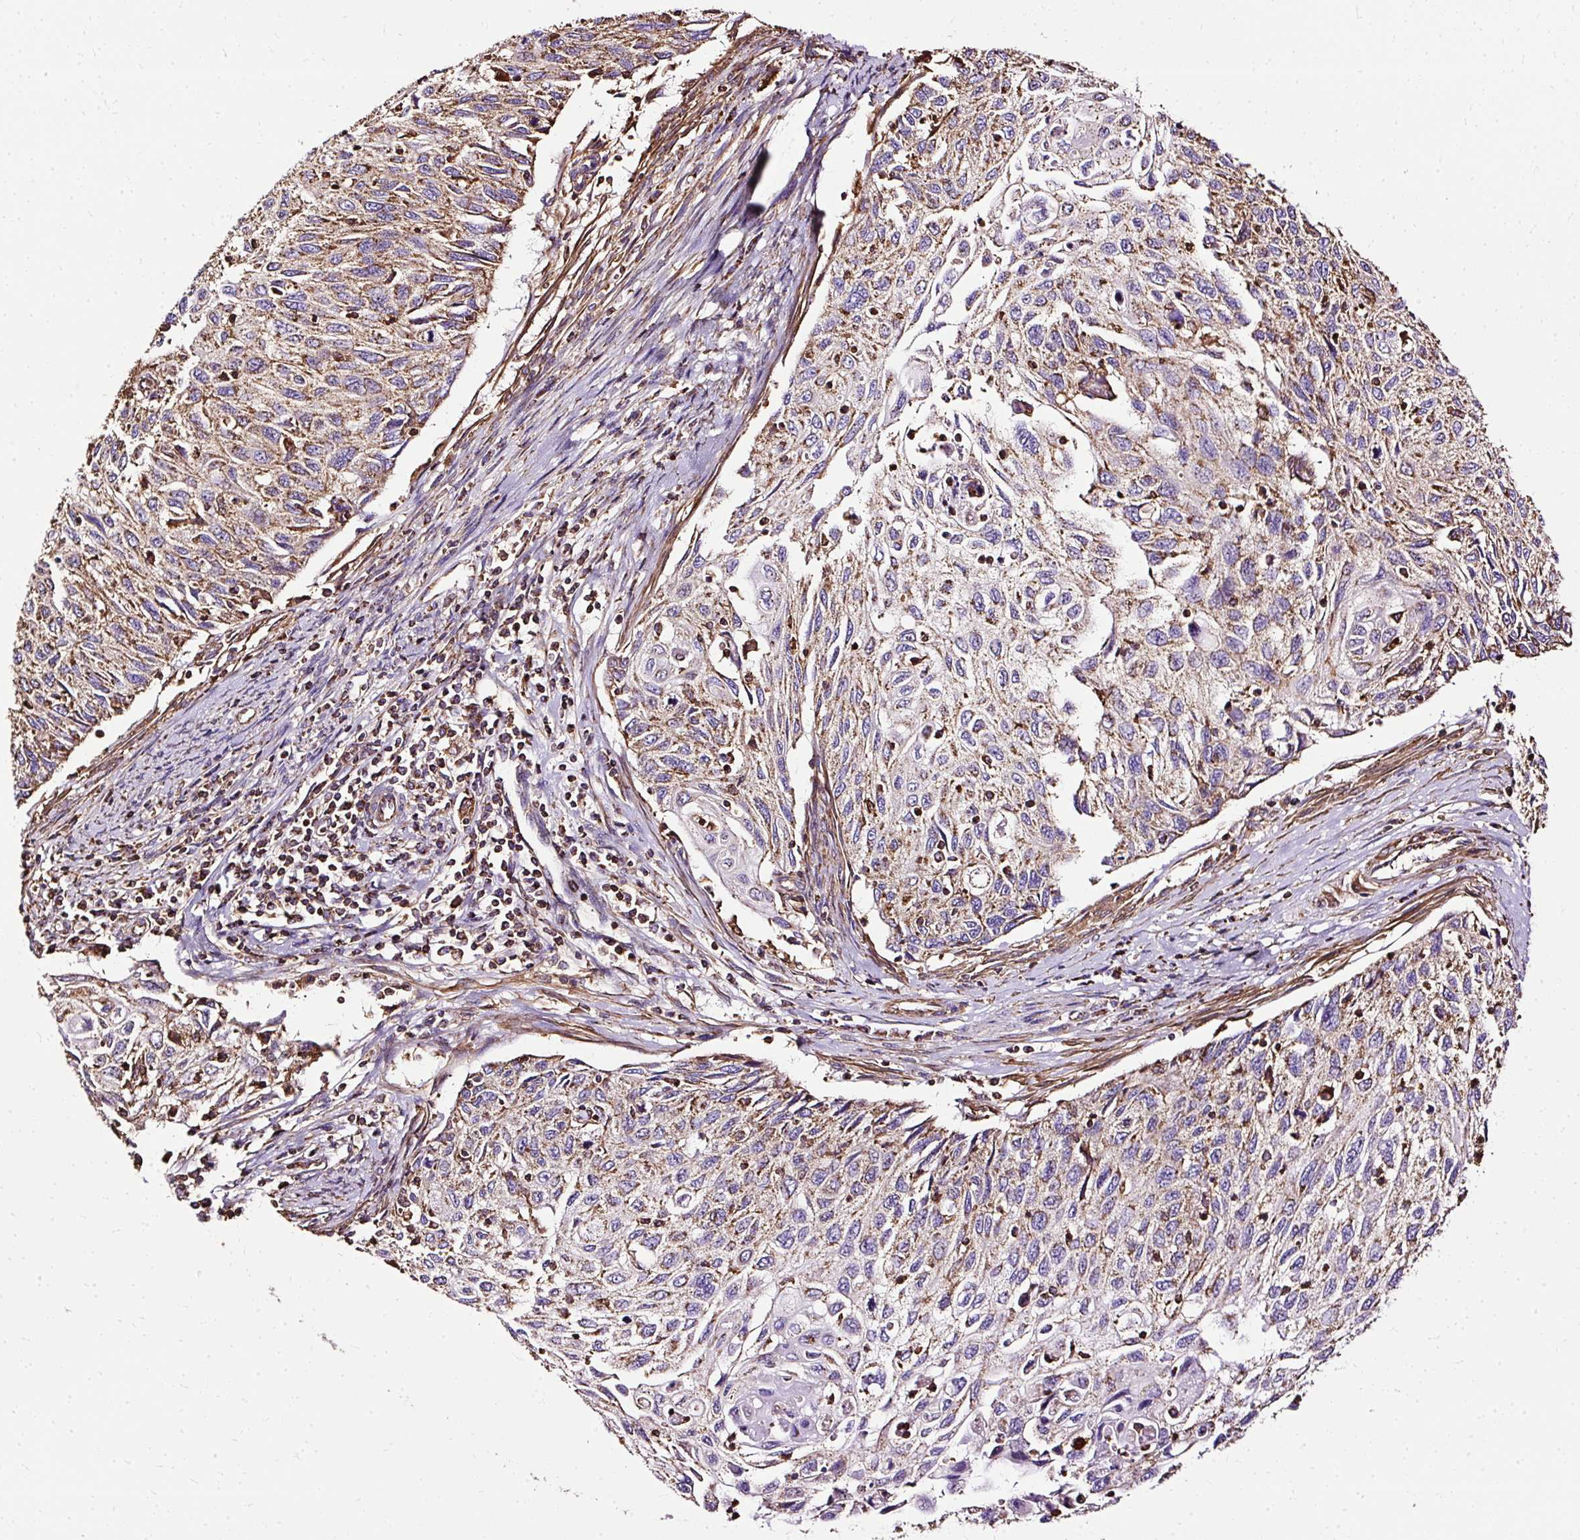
{"staining": {"intensity": "moderate", "quantity": ">75%", "location": "cytoplasmic/membranous"}, "tissue": "cervical cancer", "cell_type": "Tumor cells", "image_type": "cancer", "snomed": [{"axis": "morphology", "description": "Squamous cell carcinoma, NOS"}, {"axis": "topography", "description": "Cervix"}], "caption": "Human cervical squamous cell carcinoma stained for a protein (brown) exhibits moderate cytoplasmic/membranous positive expression in about >75% of tumor cells.", "gene": "KLHL11", "patient": {"sex": "female", "age": 70}}